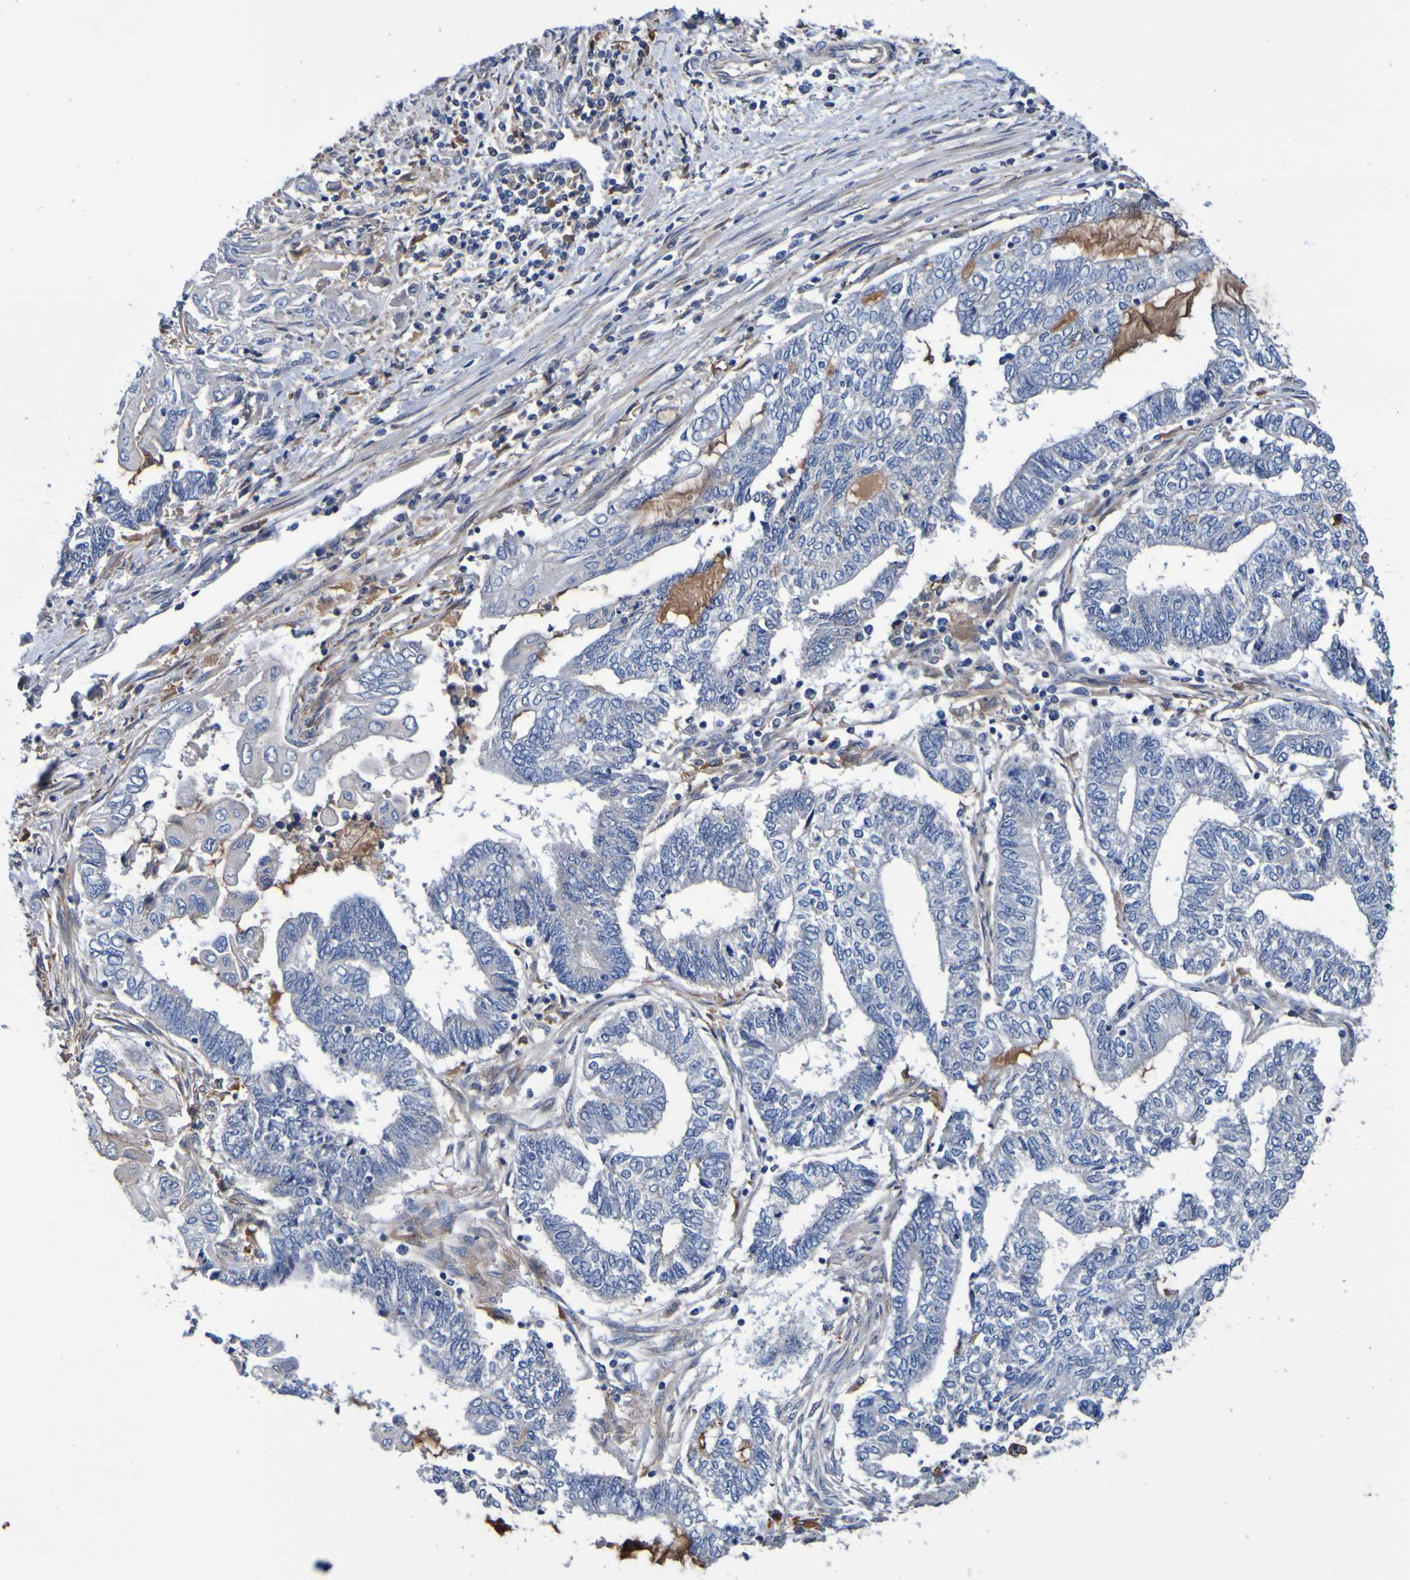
{"staining": {"intensity": "negative", "quantity": "none", "location": "none"}, "tissue": "endometrial cancer", "cell_type": "Tumor cells", "image_type": "cancer", "snomed": [{"axis": "morphology", "description": "Adenocarcinoma, NOS"}, {"axis": "topography", "description": "Uterus"}, {"axis": "topography", "description": "Endometrium"}], "caption": "This is an immunohistochemistry (IHC) micrograph of human endometrial adenocarcinoma. There is no positivity in tumor cells.", "gene": "METAP2", "patient": {"sex": "female", "age": 70}}